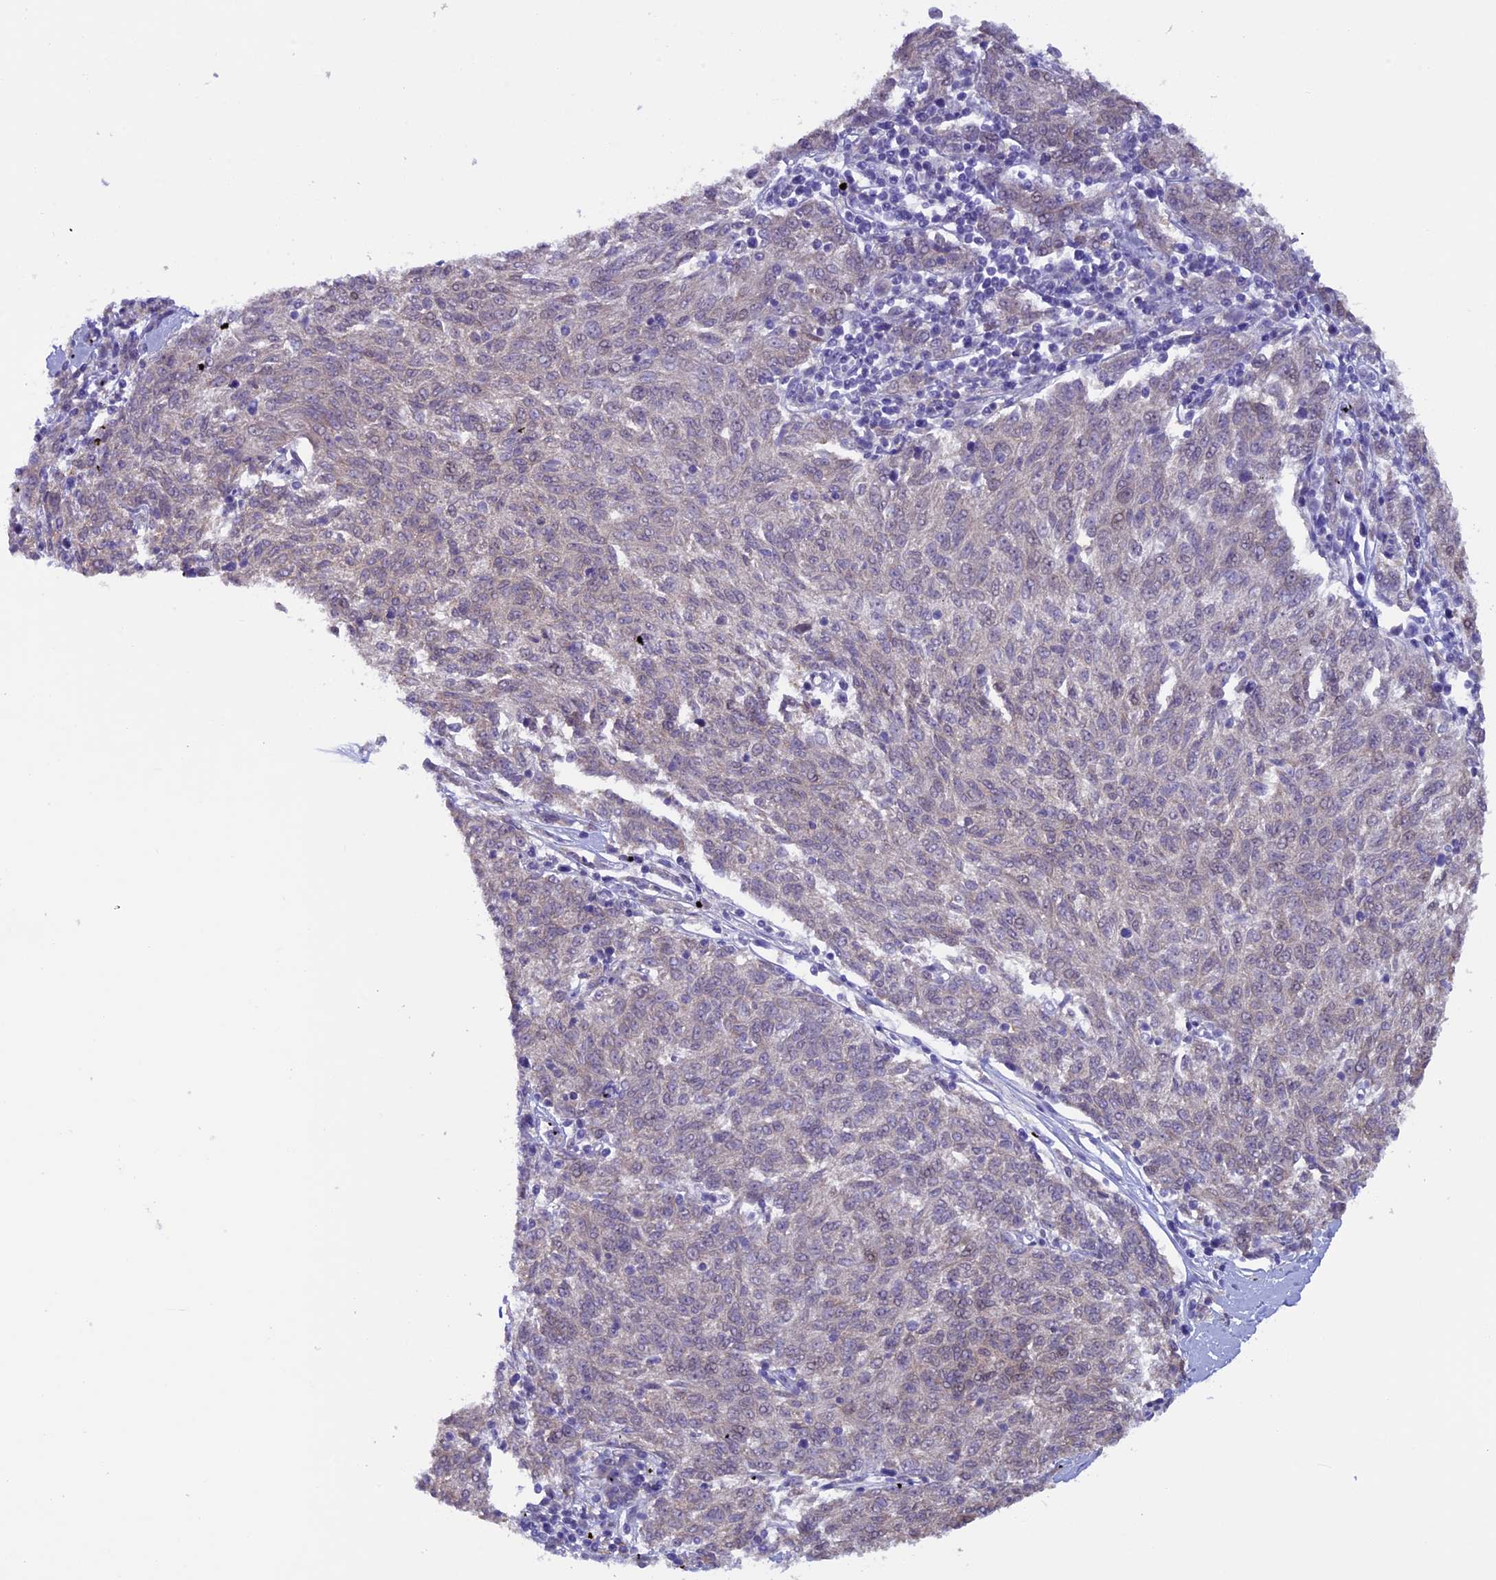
{"staining": {"intensity": "weak", "quantity": "<25%", "location": "cytoplasmic/membranous"}, "tissue": "melanoma", "cell_type": "Tumor cells", "image_type": "cancer", "snomed": [{"axis": "morphology", "description": "Malignant melanoma, NOS"}, {"axis": "topography", "description": "Skin"}], "caption": "Tumor cells show no significant staining in melanoma.", "gene": "IGSF6", "patient": {"sex": "female", "age": 72}}